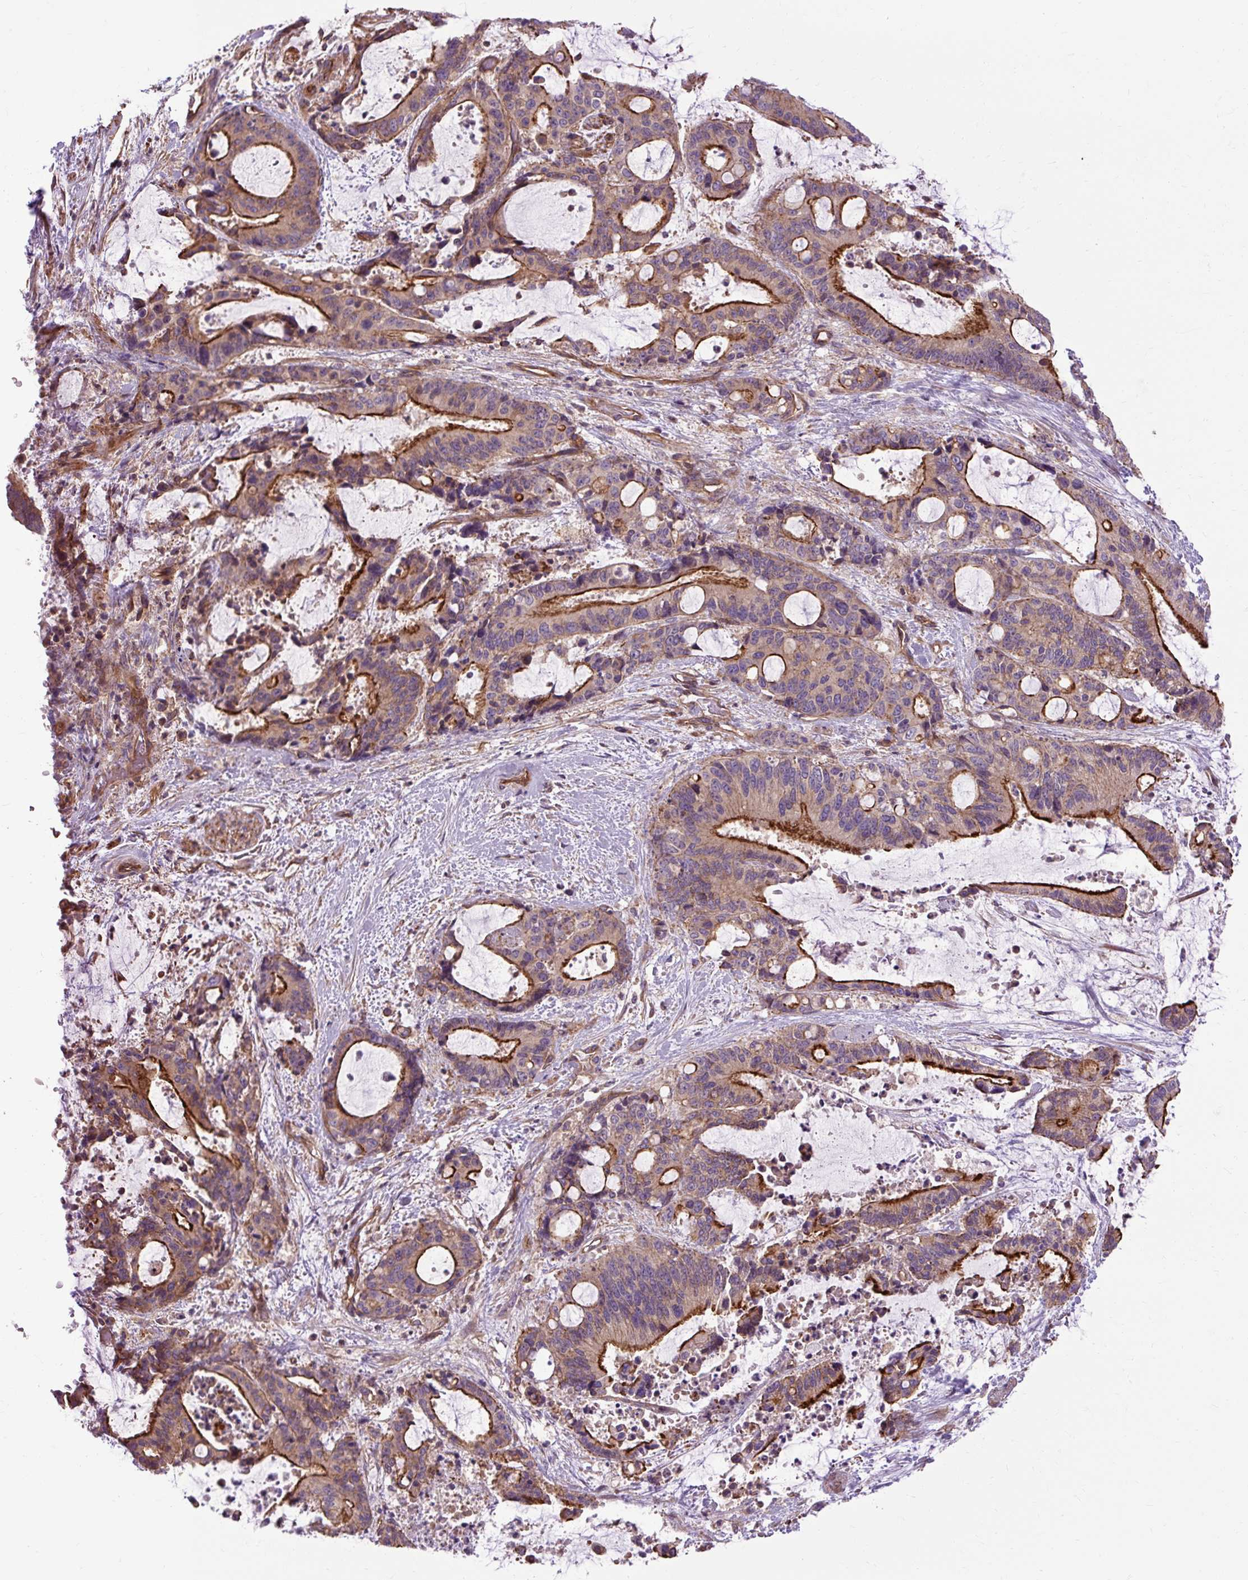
{"staining": {"intensity": "strong", "quantity": "25%-75%", "location": "cytoplasmic/membranous"}, "tissue": "liver cancer", "cell_type": "Tumor cells", "image_type": "cancer", "snomed": [{"axis": "morphology", "description": "Normal tissue, NOS"}, {"axis": "morphology", "description": "Cholangiocarcinoma"}, {"axis": "topography", "description": "Liver"}, {"axis": "topography", "description": "Peripheral nerve tissue"}], "caption": "IHC micrograph of neoplastic tissue: human liver cholangiocarcinoma stained using IHC shows high levels of strong protein expression localized specifically in the cytoplasmic/membranous of tumor cells, appearing as a cytoplasmic/membranous brown color.", "gene": "CCDC93", "patient": {"sex": "female", "age": 73}}